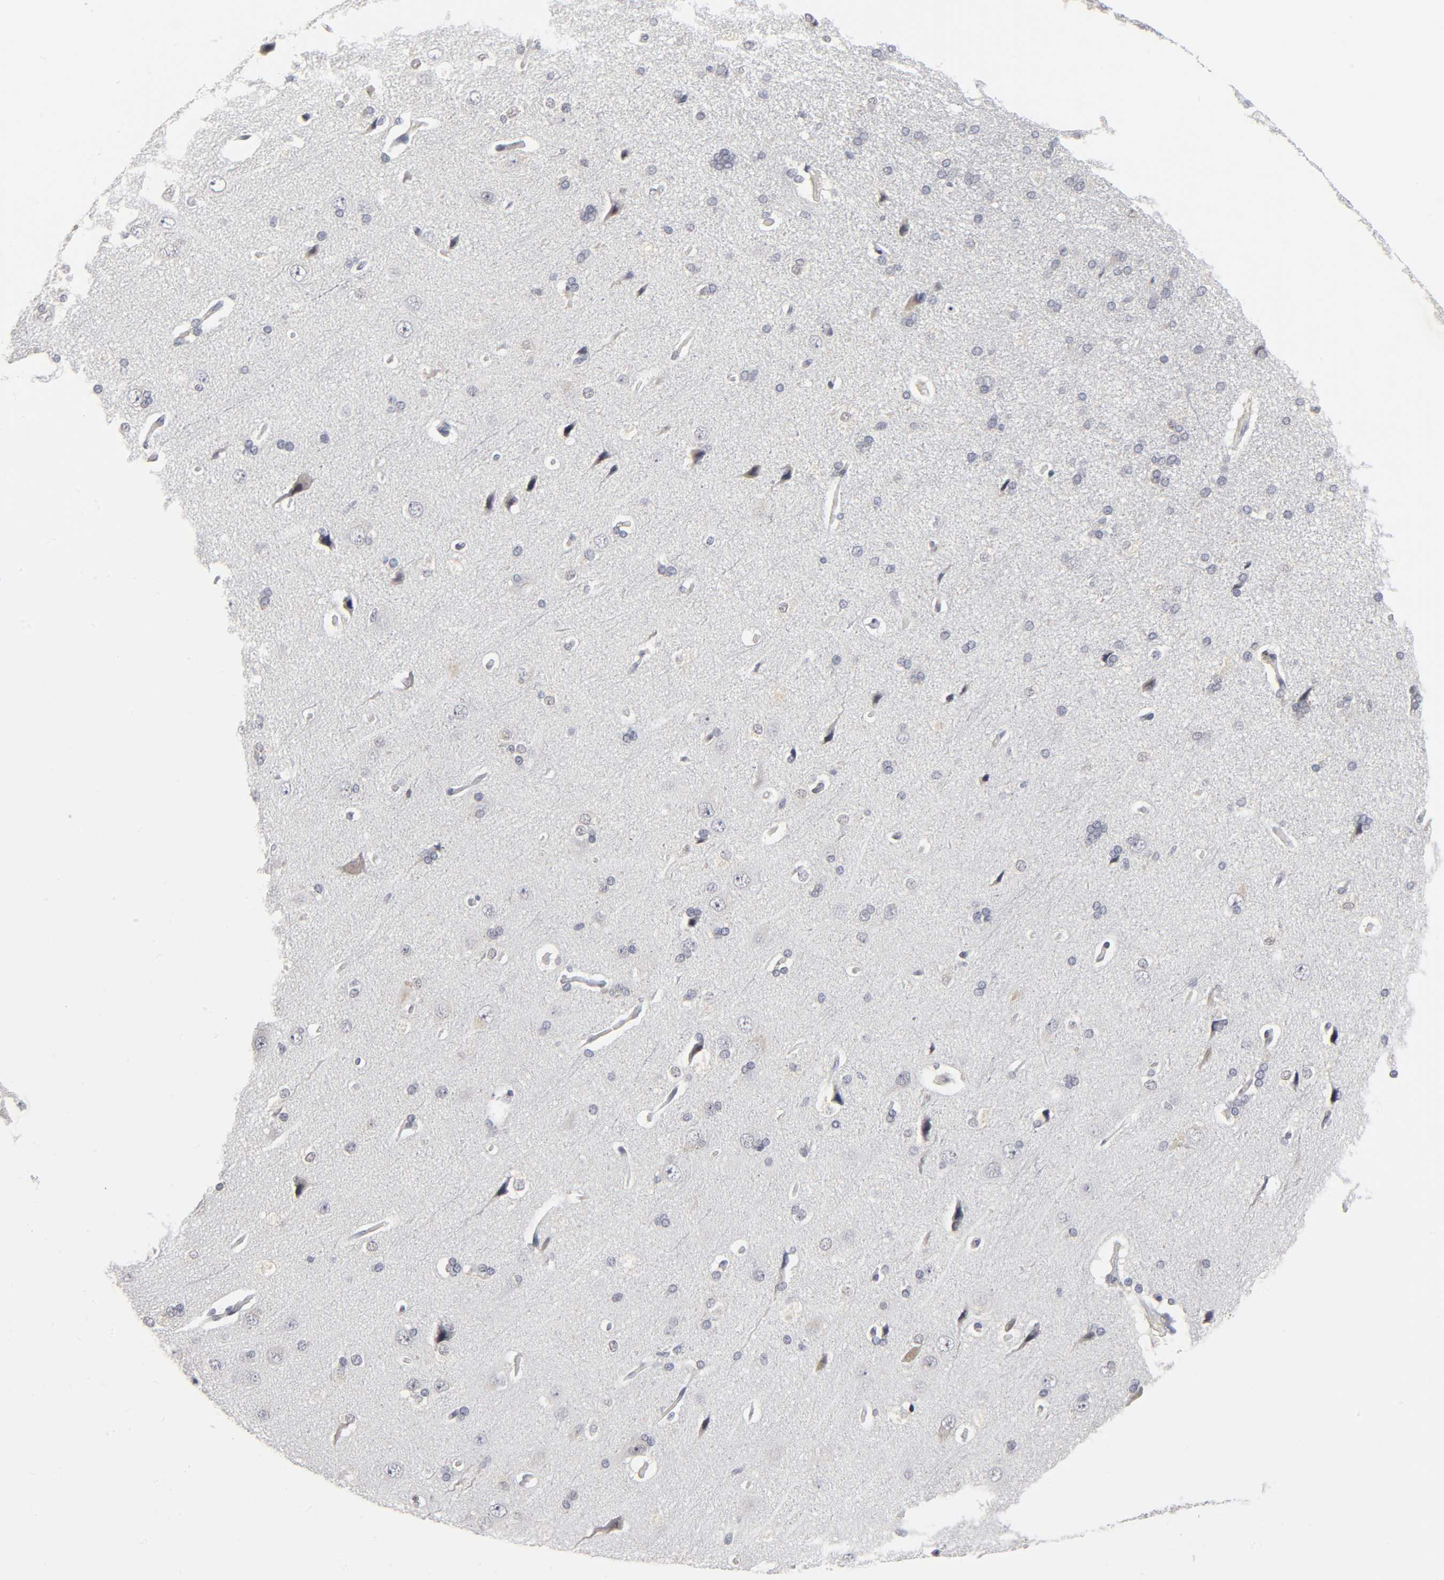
{"staining": {"intensity": "negative", "quantity": "none", "location": "none"}, "tissue": "cerebral cortex", "cell_type": "Endothelial cells", "image_type": "normal", "snomed": [{"axis": "morphology", "description": "Normal tissue, NOS"}, {"axis": "topography", "description": "Cerebral cortex"}], "caption": "Image shows no significant protein staining in endothelial cells of unremarkable cerebral cortex.", "gene": "PDLIM3", "patient": {"sex": "male", "age": 62}}